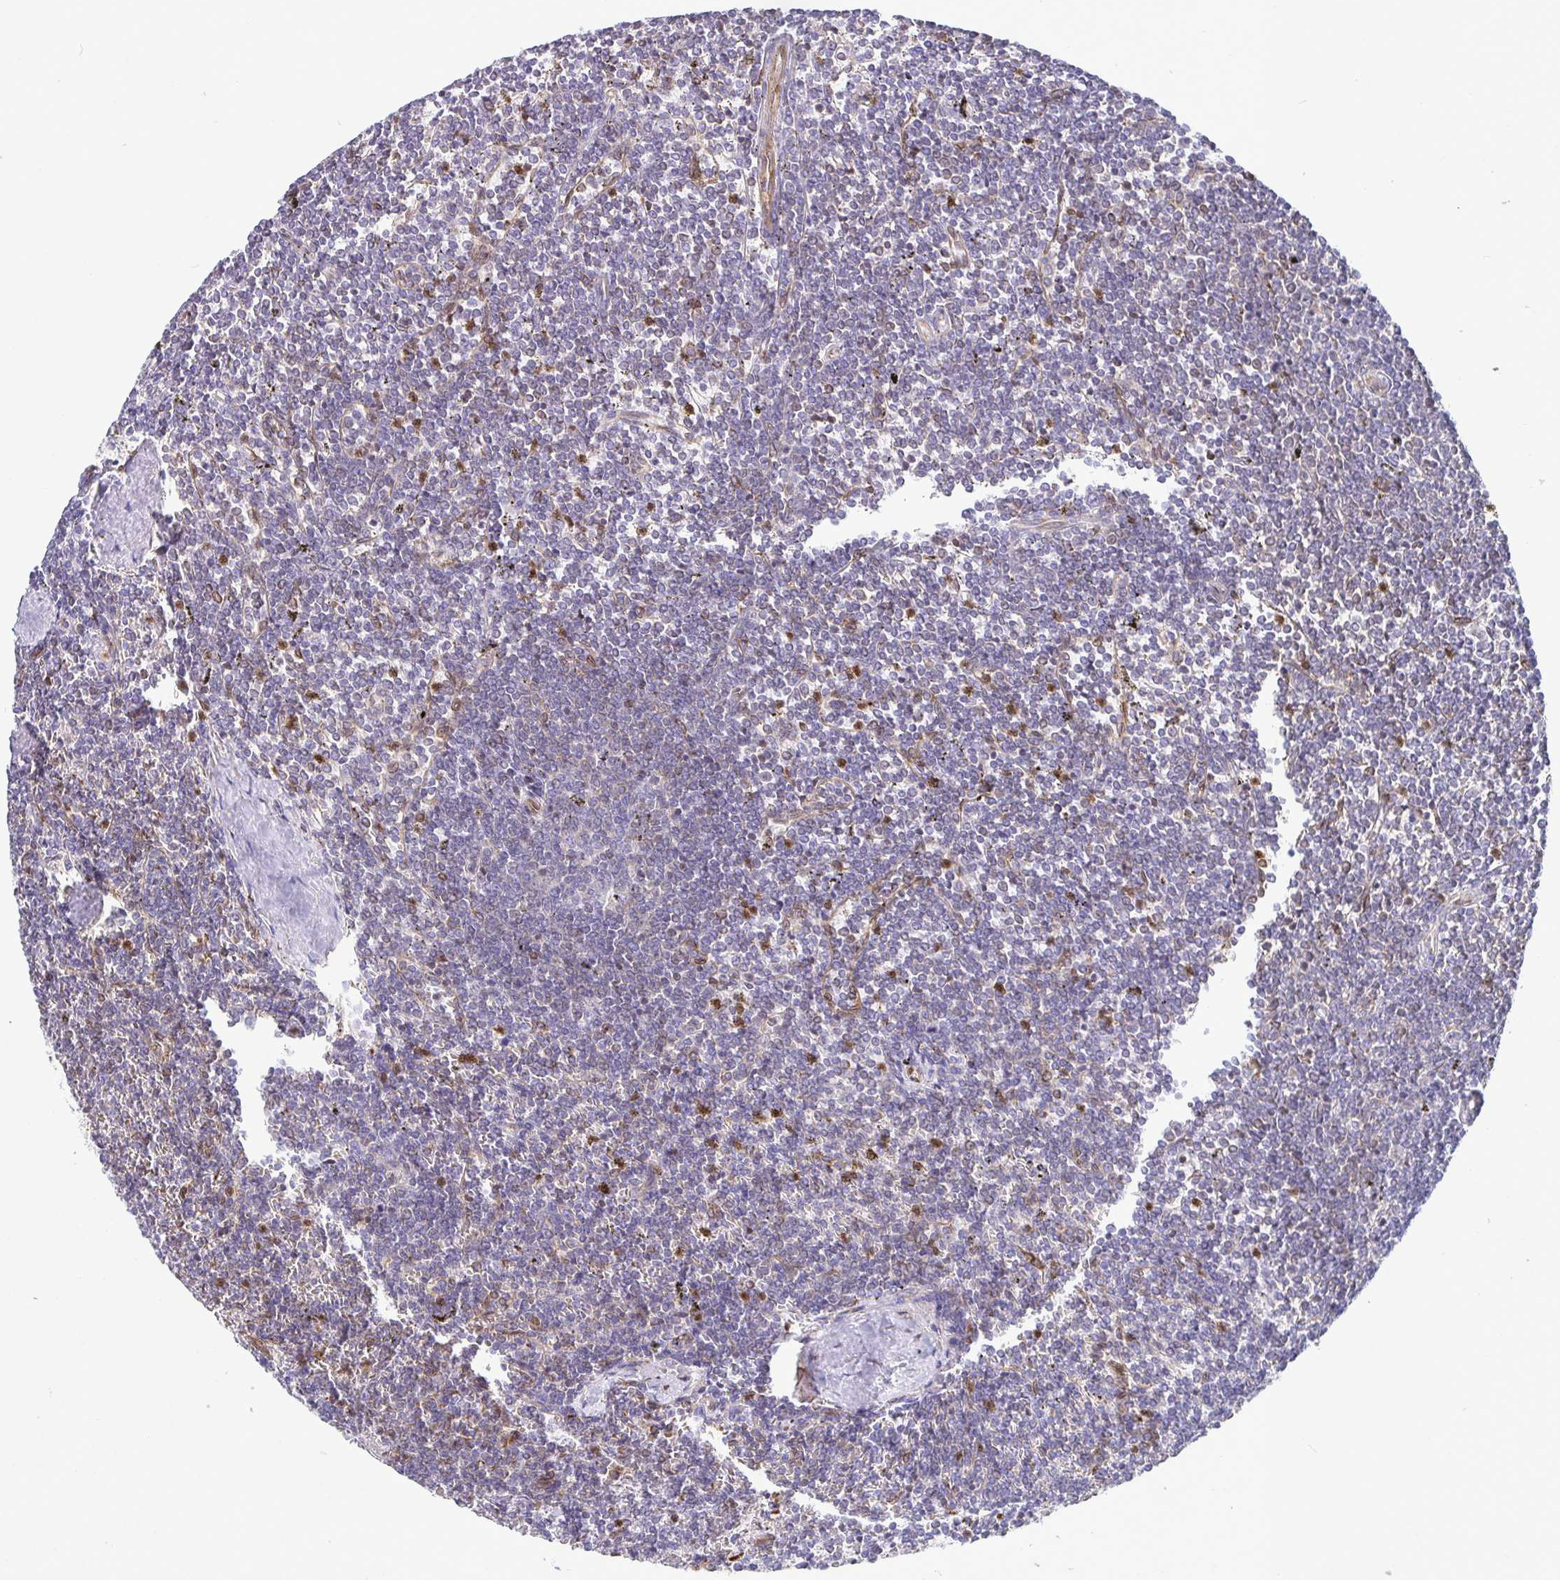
{"staining": {"intensity": "negative", "quantity": "none", "location": "none"}, "tissue": "lymphoma", "cell_type": "Tumor cells", "image_type": "cancer", "snomed": [{"axis": "morphology", "description": "Malignant lymphoma, non-Hodgkin's type, Low grade"}, {"axis": "topography", "description": "Spleen"}], "caption": "High magnification brightfield microscopy of malignant lymphoma, non-Hodgkin's type (low-grade) stained with DAB (3,3'-diaminobenzidine) (brown) and counterstained with hematoxylin (blue): tumor cells show no significant expression. (DAB IHC, high magnification).", "gene": "TP53I11", "patient": {"sex": "male", "age": 78}}